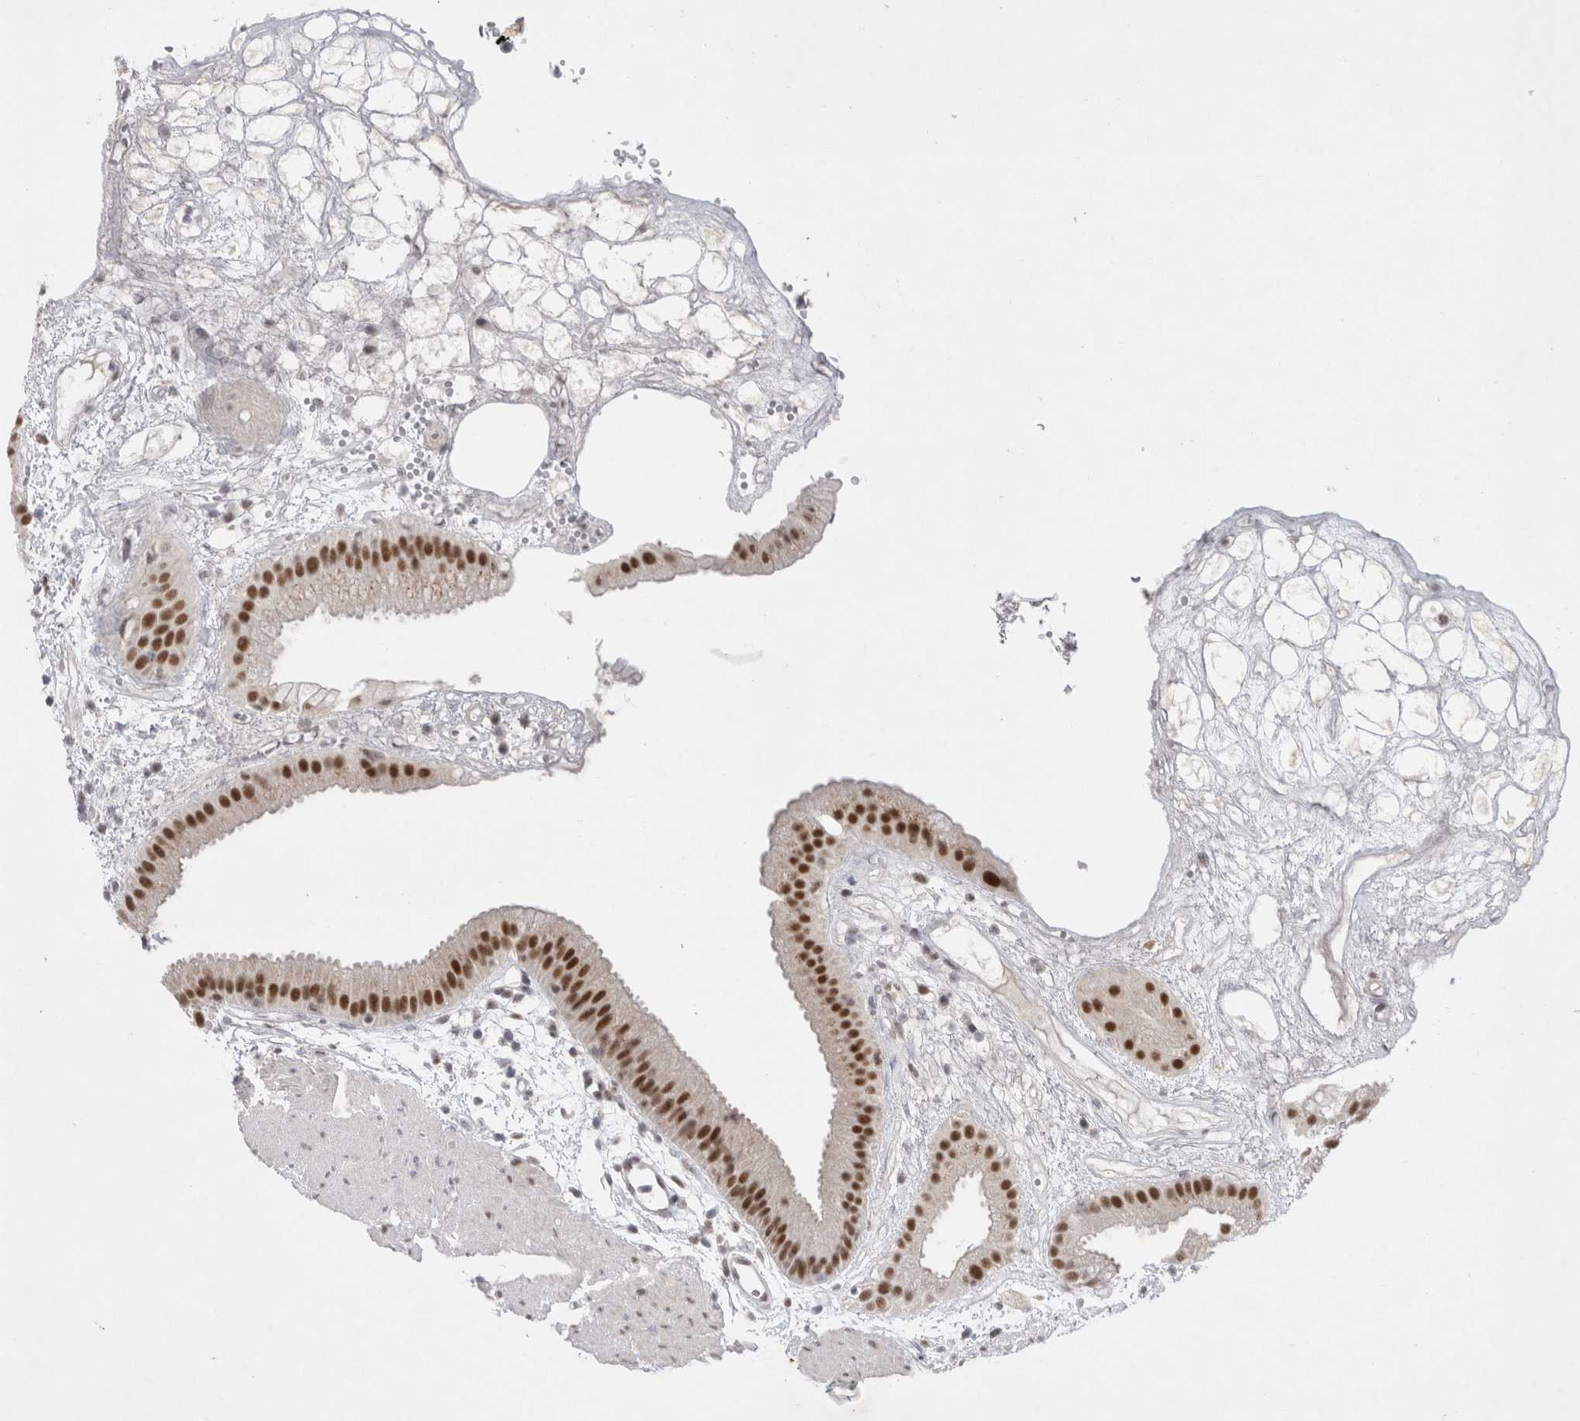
{"staining": {"intensity": "strong", "quantity": ">75%", "location": "nuclear"}, "tissue": "gallbladder", "cell_type": "Glandular cells", "image_type": "normal", "snomed": [{"axis": "morphology", "description": "Normal tissue, NOS"}, {"axis": "topography", "description": "Gallbladder"}], "caption": "This image exhibits unremarkable gallbladder stained with immunohistochemistry (IHC) to label a protein in brown. The nuclear of glandular cells show strong positivity for the protein. Nuclei are counter-stained blue.", "gene": "RECQL4", "patient": {"sex": "female", "age": 64}}